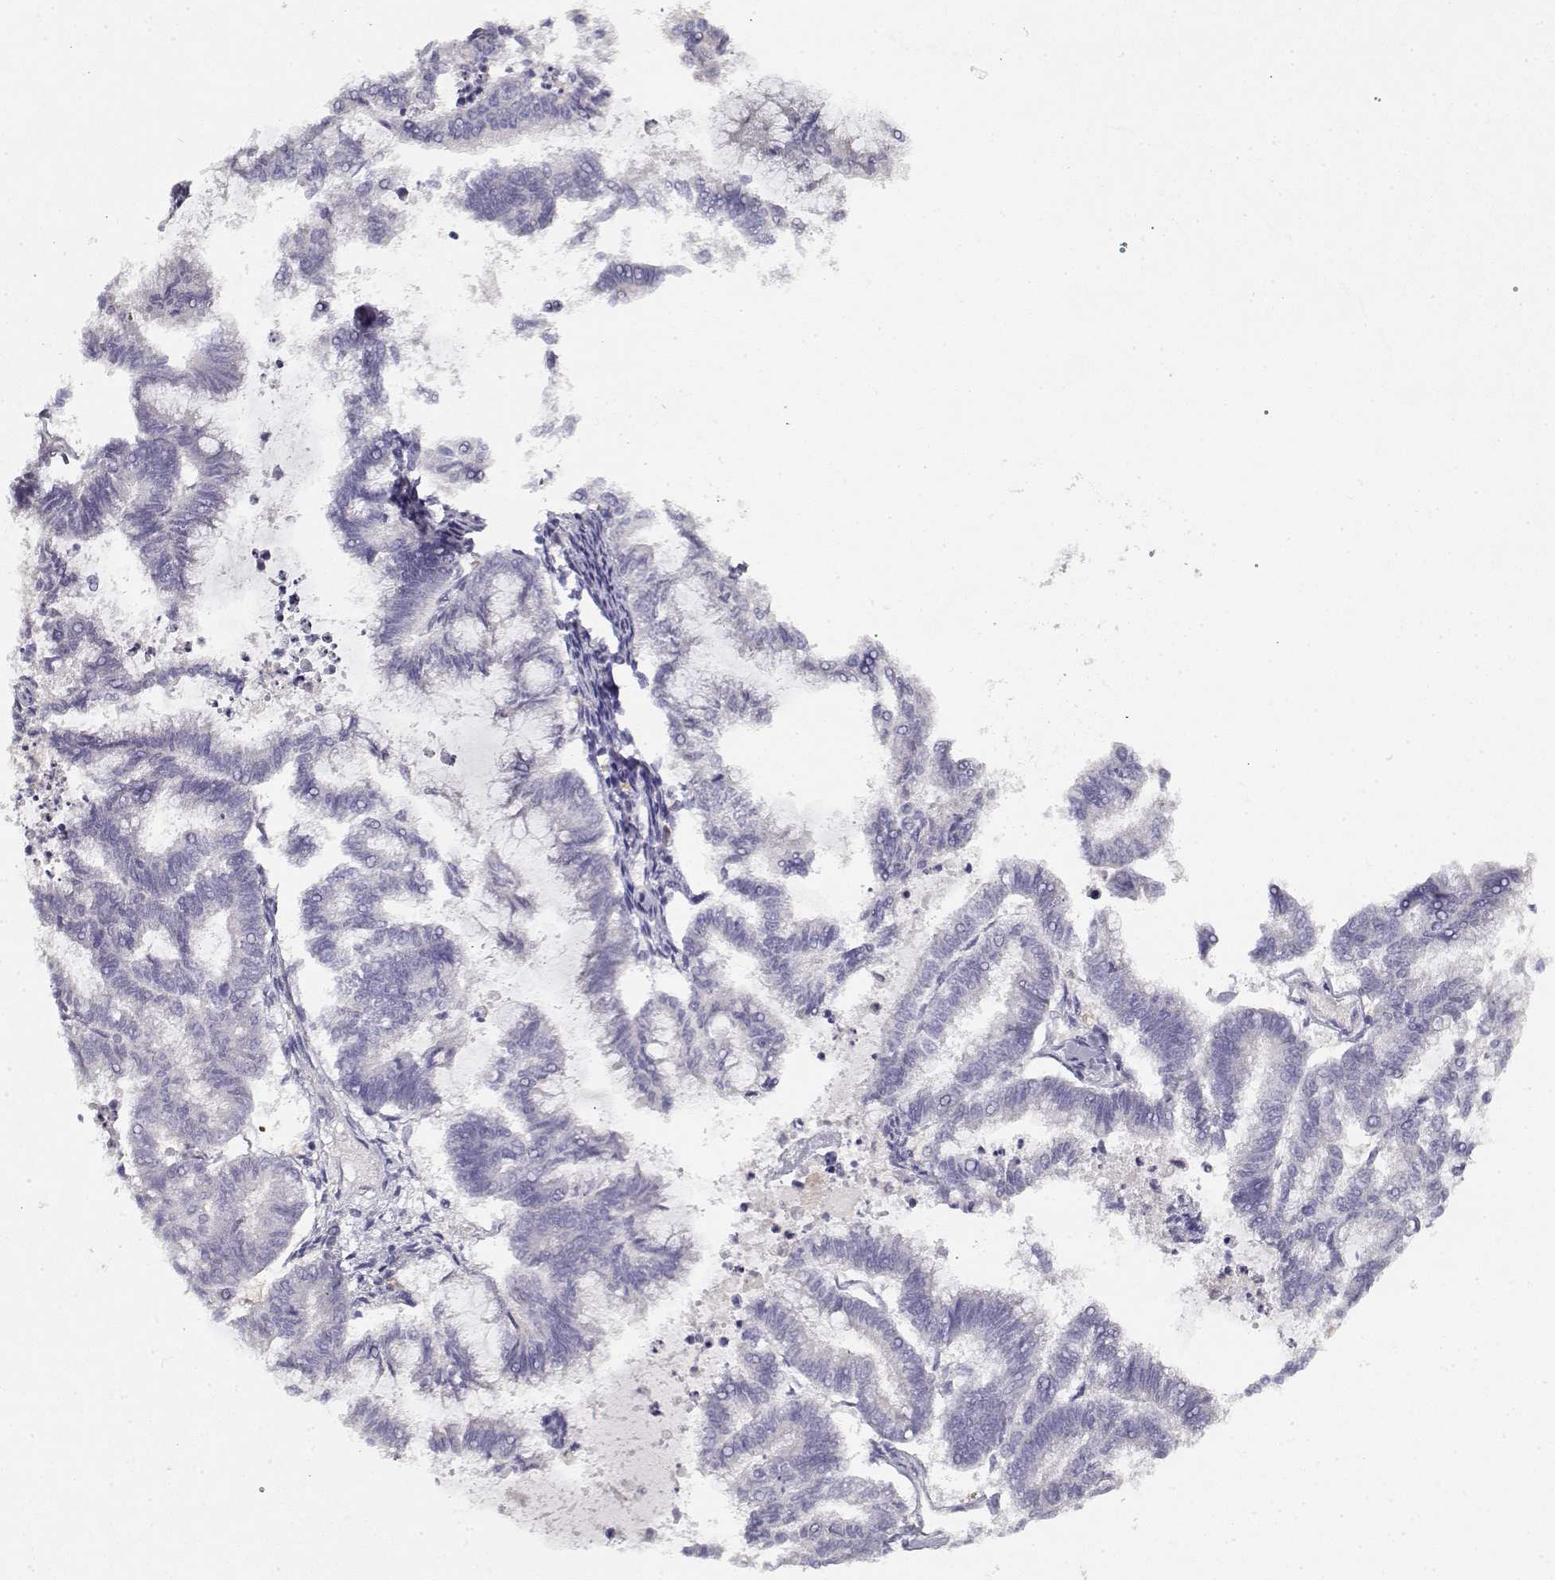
{"staining": {"intensity": "negative", "quantity": "none", "location": "none"}, "tissue": "endometrial cancer", "cell_type": "Tumor cells", "image_type": "cancer", "snomed": [{"axis": "morphology", "description": "Adenocarcinoma, NOS"}, {"axis": "topography", "description": "Endometrium"}], "caption": "Adenocarcinoma (endometrial) stained for a protein using immunohistochemistry (IHC) shows no positivity tumor cells.", "gene": "VAV1", "patient": {"sex": "female", "age": 79}}